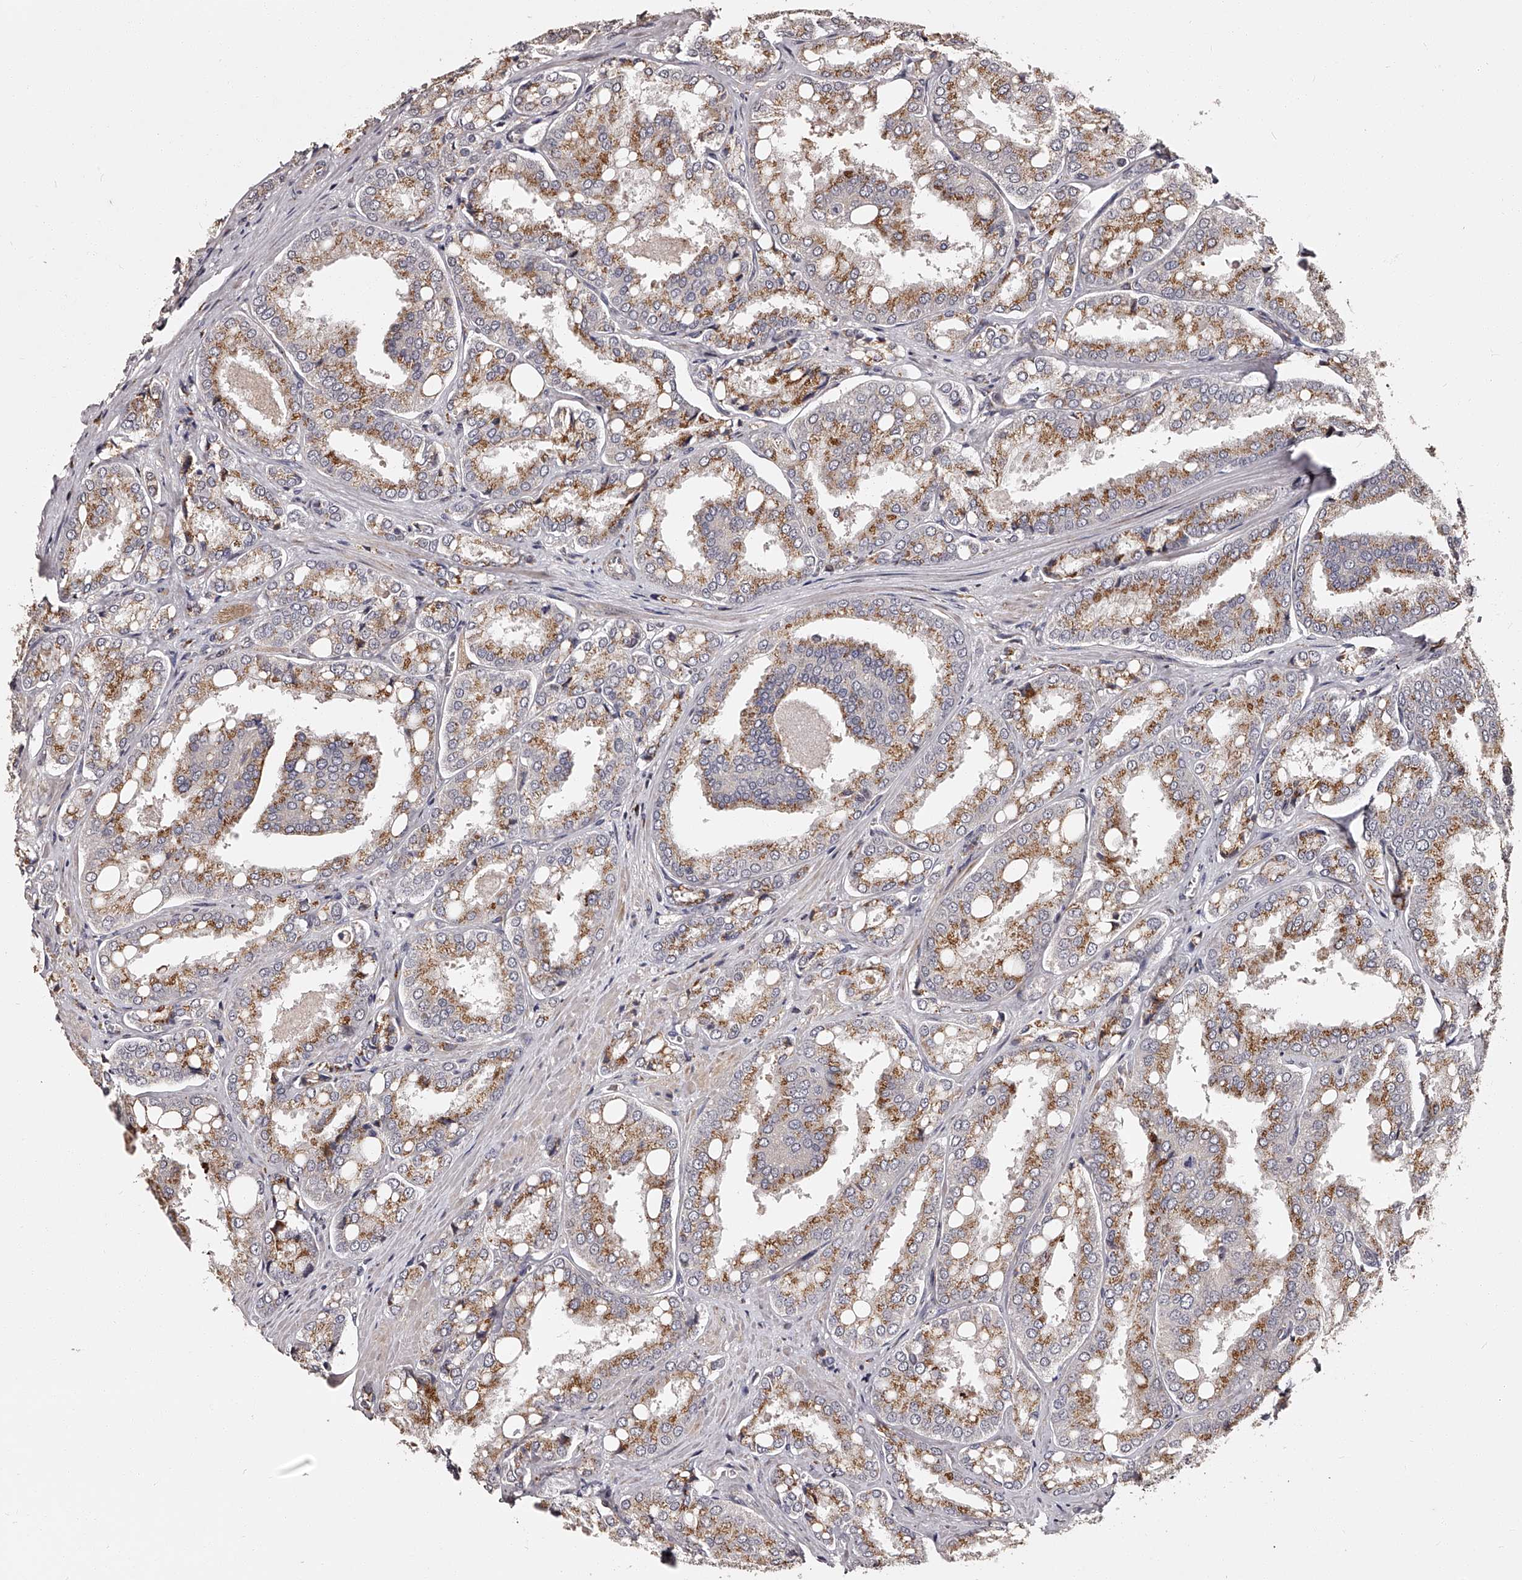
{"staining": {"intensity": "moderate", "quantity": ">75%", "location": "cytoplasmic/membranous"}, "tissue": "prostate cancer", "cell_type": "Tumor cells", "image_type": "cancer", "snomed": [{"axis": "morphology", "description": "Adenocarcinoma, High grade"}, {"axis": "topography", "description": "Prostate"}], "caption": "DAB immunohistochemical staining of human prostate adenocarcinoma (high-grade) demonstrates moderate cytoplasmic/membranous protein positivity in about >75% of tumor cells. (IHC, brightfield microscopy, high magnification).", "gene": "RSC1A1", "patient": {"sex": "male", "age": 50}}